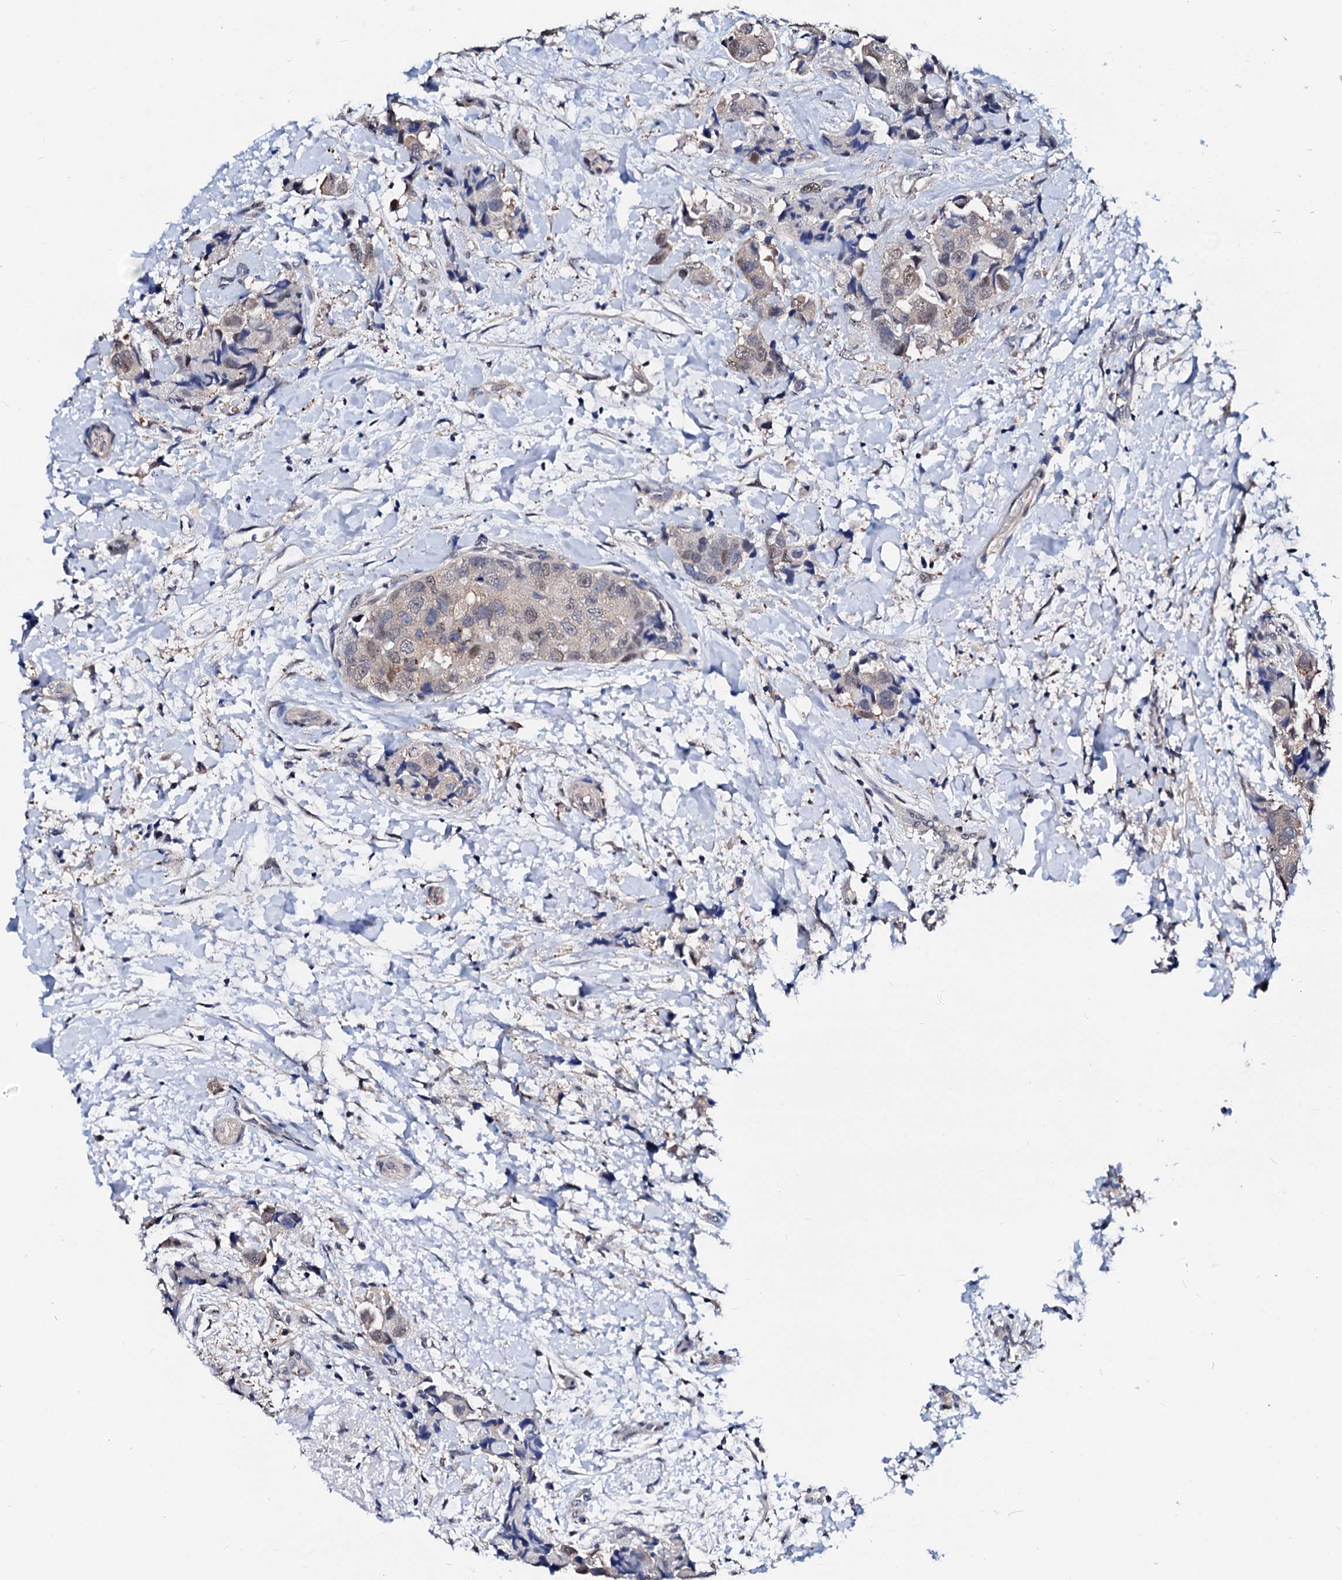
{"staining": {"intensity": "weak", "quantity": "<25%", "location": "cytoplasmic/membranous,nuclear"}, "tissue": "breast cancer", "cell_type": "Tumor cells", "image_type": "cancer", "snomed": [{"axis": "morphology", "description": "Normal tissue, NOS"}, {"axis": "morphology", "description": "Duct carcinoma"}, {"axis": "topography", "description": "Breast"}], "caption": "There is no significant expression in tumor cells of breast cancer.", "gene": "CSN2", "patient": {"sex": "female", "age": 62}}